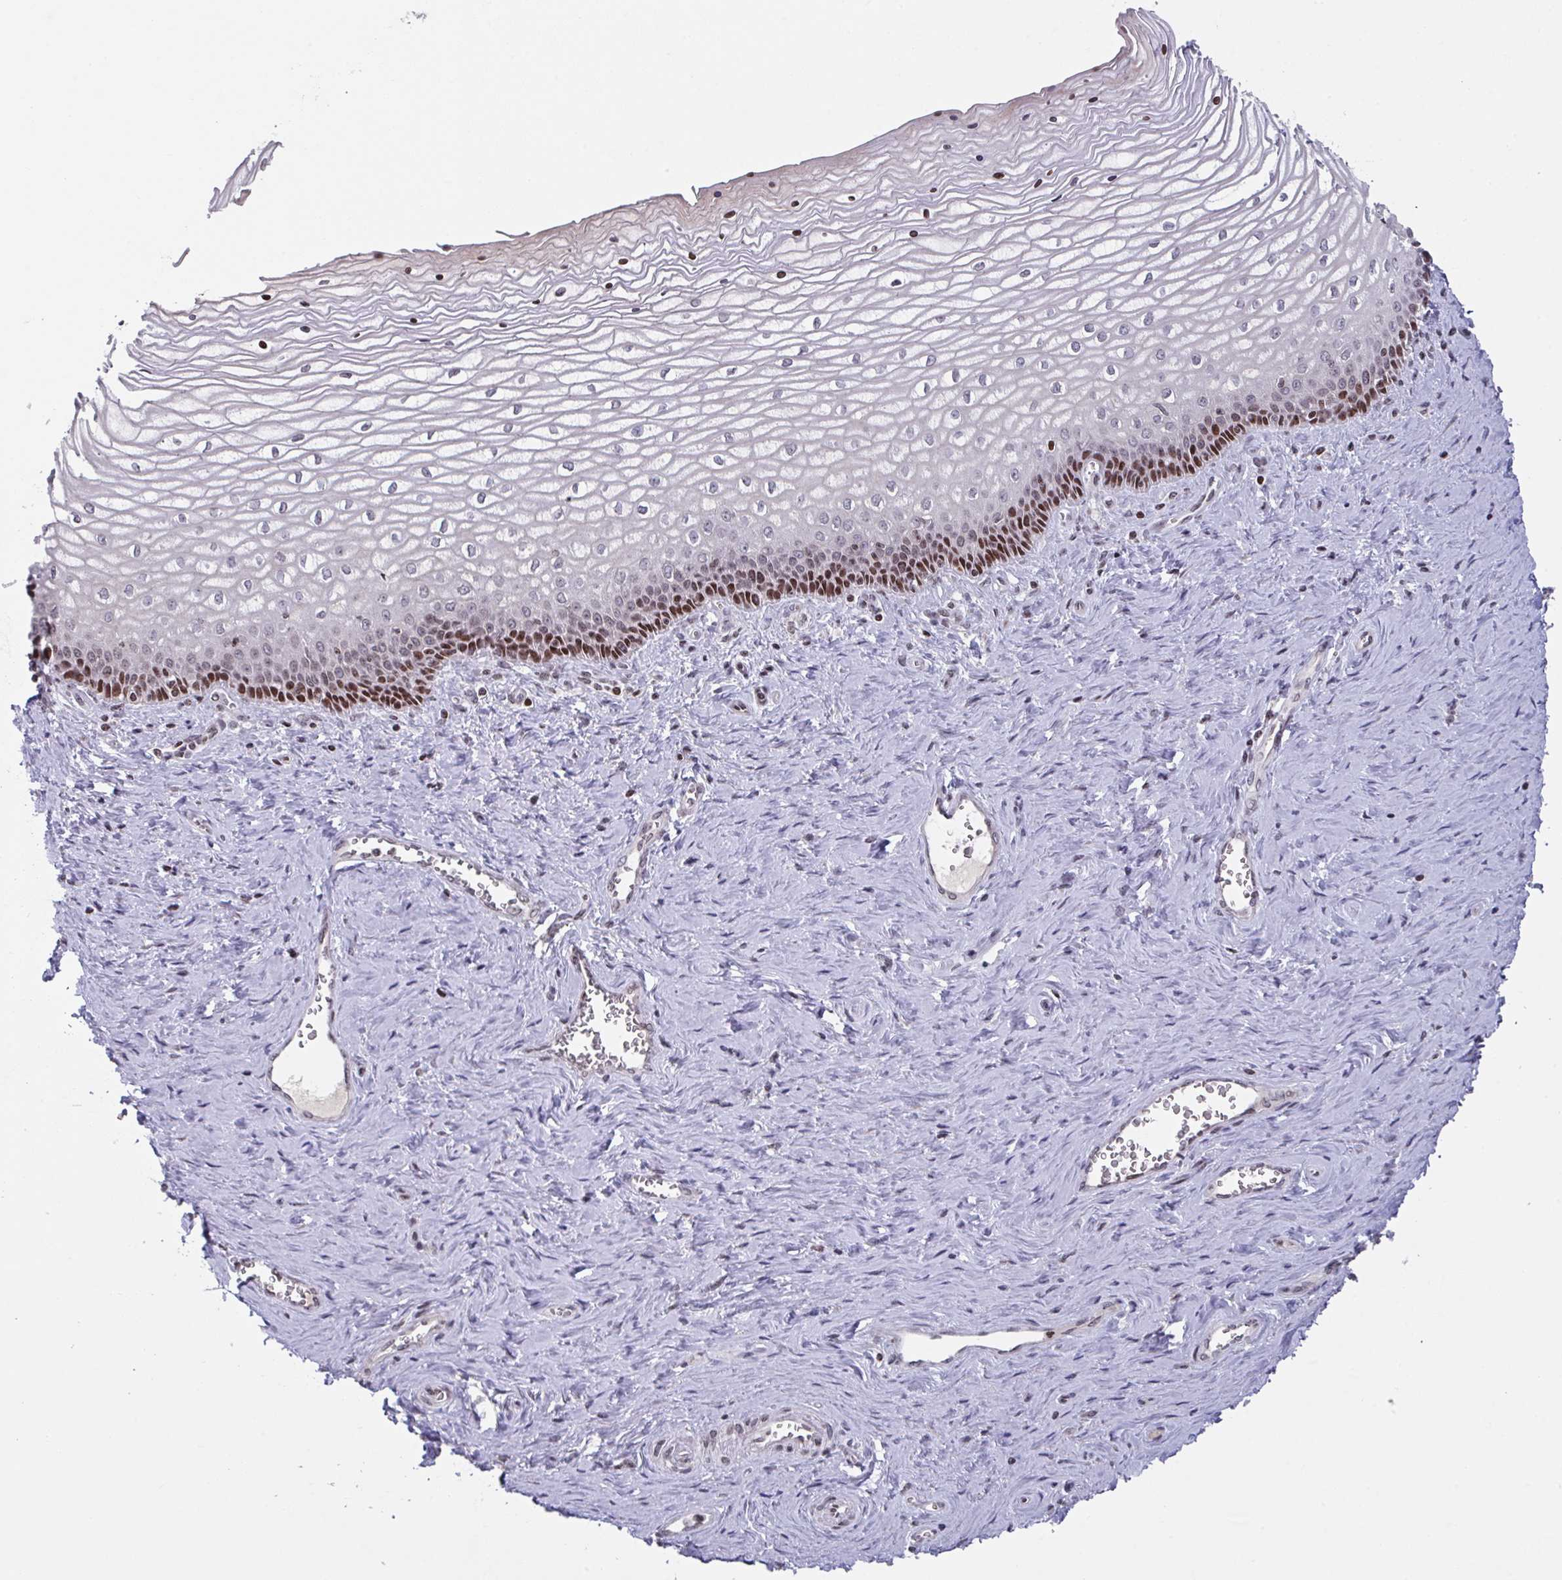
{"staining": {"intensity": "strong", "quantity": "25%-75%", "location": "nuclear"}, "tissue": "vagina", "cell_type": "Squamous epithelial cells", "image_type": "normal", "snomed": [{"axis": "morphology", "description": "Normal tissue, NOS"}, {"axis": "topography", "description": "Vagina"}], "caption": "Immunohistochemistry (IHC) image of normal human vagina stained for a protein (brown), which displays high levels of strong nuclear positivity in about 25%-75% of squamous epithelial cells.", "gene": "PCDHB8", "patient": {"sex": "female", "age": 45}}